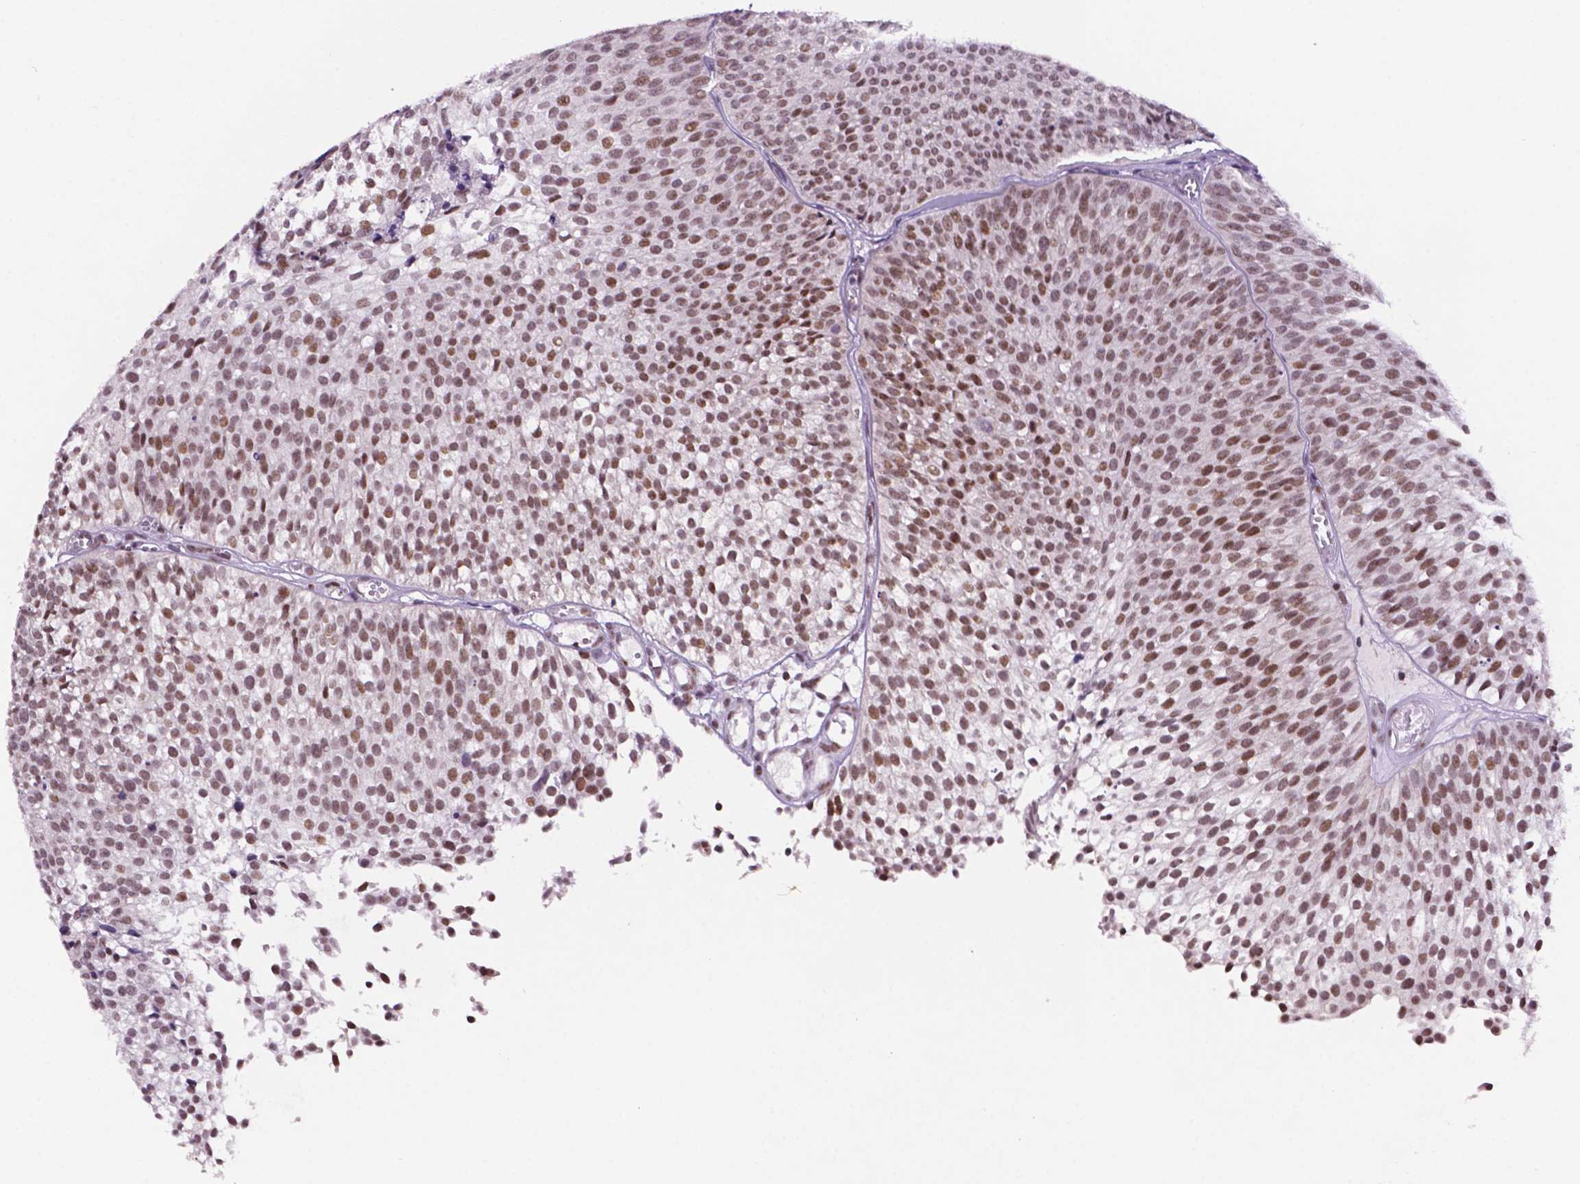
{"staining": {"intensity": "moderate", "quantity": ">75%", "location": "nuclear"}, "tissue": "urothelial cancer", "cell_type": "Tumor cells", "image_type": "cancer", "snomed": [{"axis": "morphology", "description": "Urothelial carcinoma, Low grade"}, {"axis": "topography", "description": "Urinary bladder"}], "caption": "The histopathology image demonstrates a brown stain indicating the presence of a protein in the nuclear of tumor cells in urothelial carcinoma (low-grade).", "gene": "NCOR1", "patient": {"sex": "male", "age": 91}}